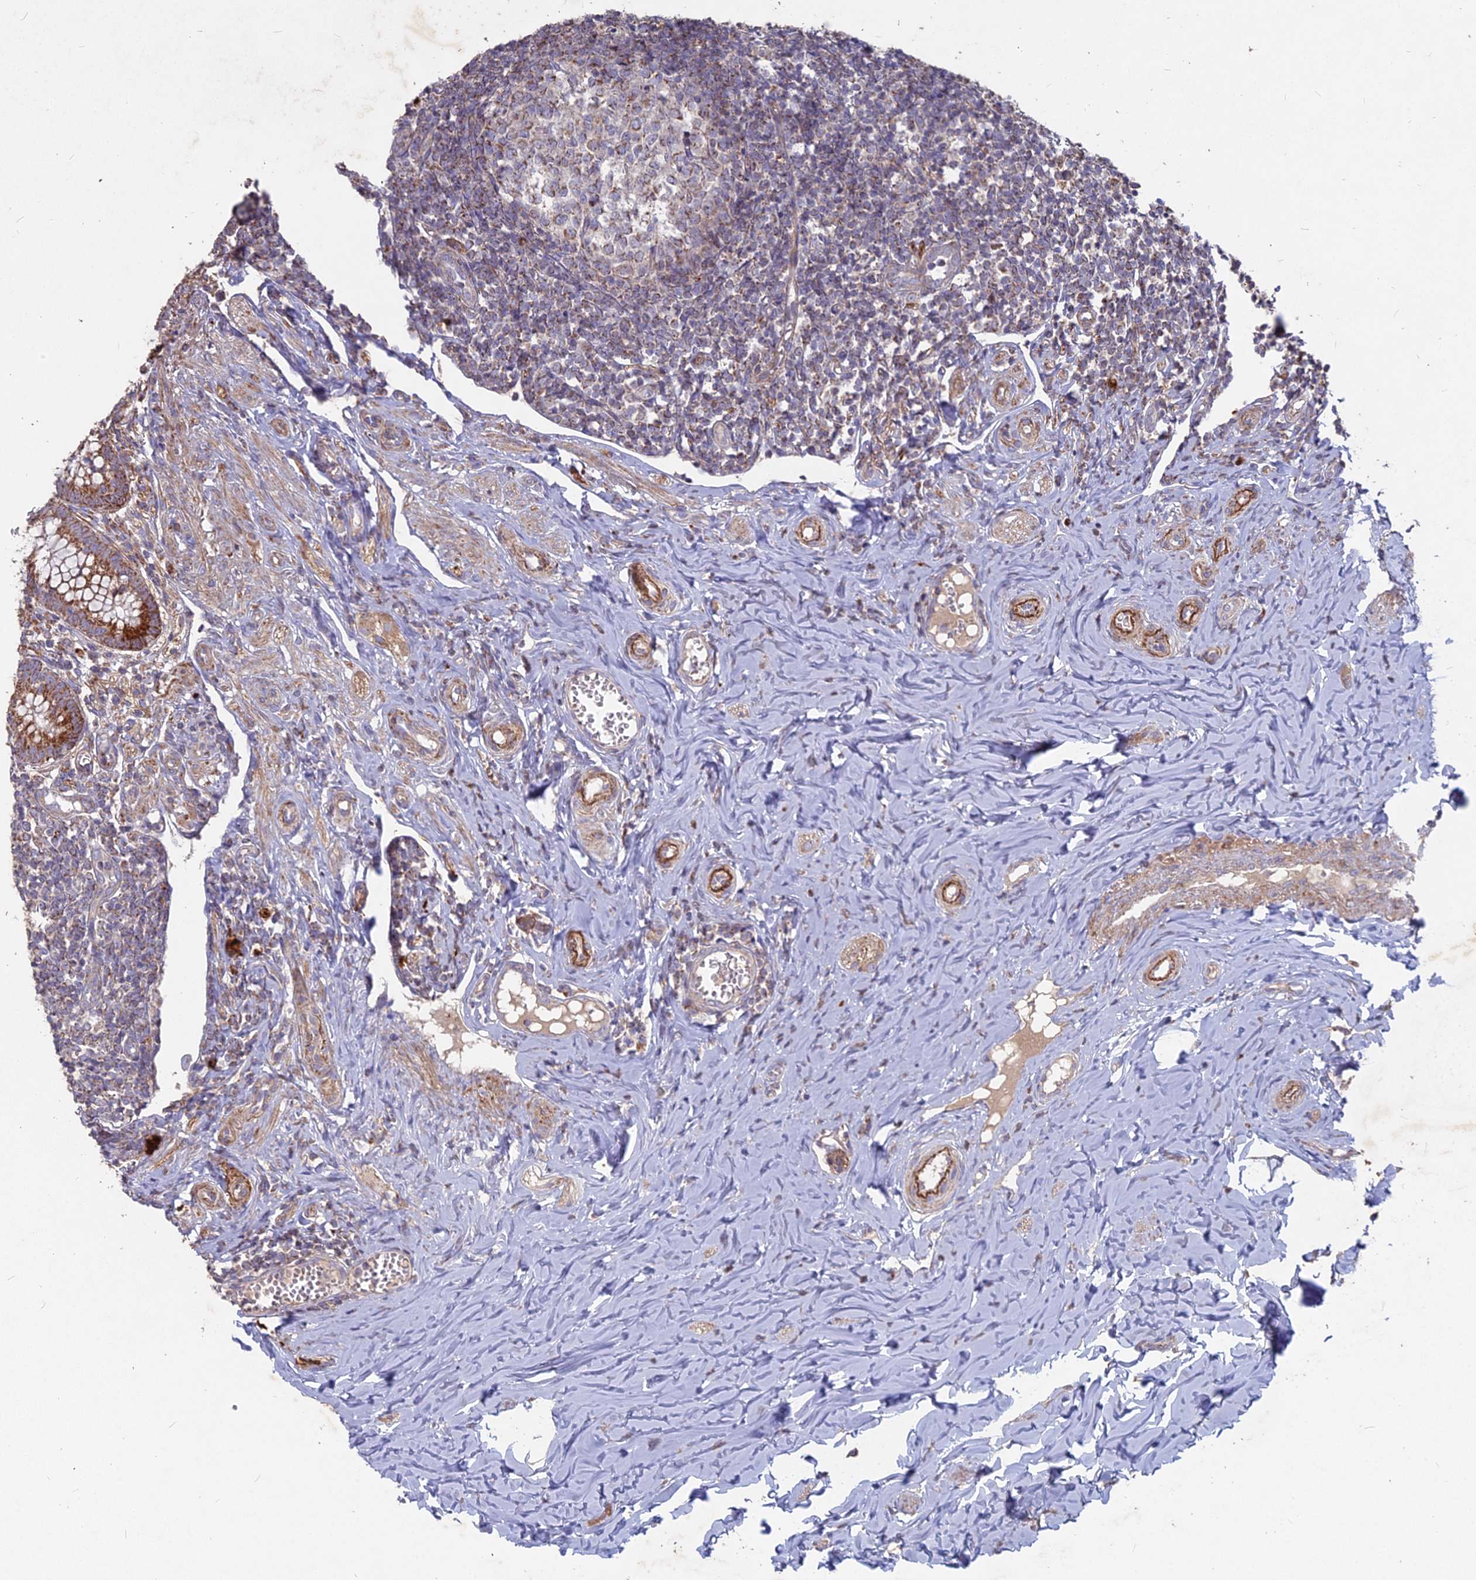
{"staining": {"intensity": "strong", "quantity": ">75%", "location": "cytoplasmic/membranous"}, "tissue": "appendix", "cell_type": "Glandular cells", "image_type": "normal", "snomed": [{"axis": "morphology", "description": "Normal tissue, NOS"}, {"axis": "topography", "description": "Appendix"}], "caption": "Immunohistochemical staining of unremarkable appendix exhibits strong cytoplasmic/membranous protein positivity in about >75% of glandular cells.", "gene": "COX11", "patient": {"sex": "female", "age": 33}}